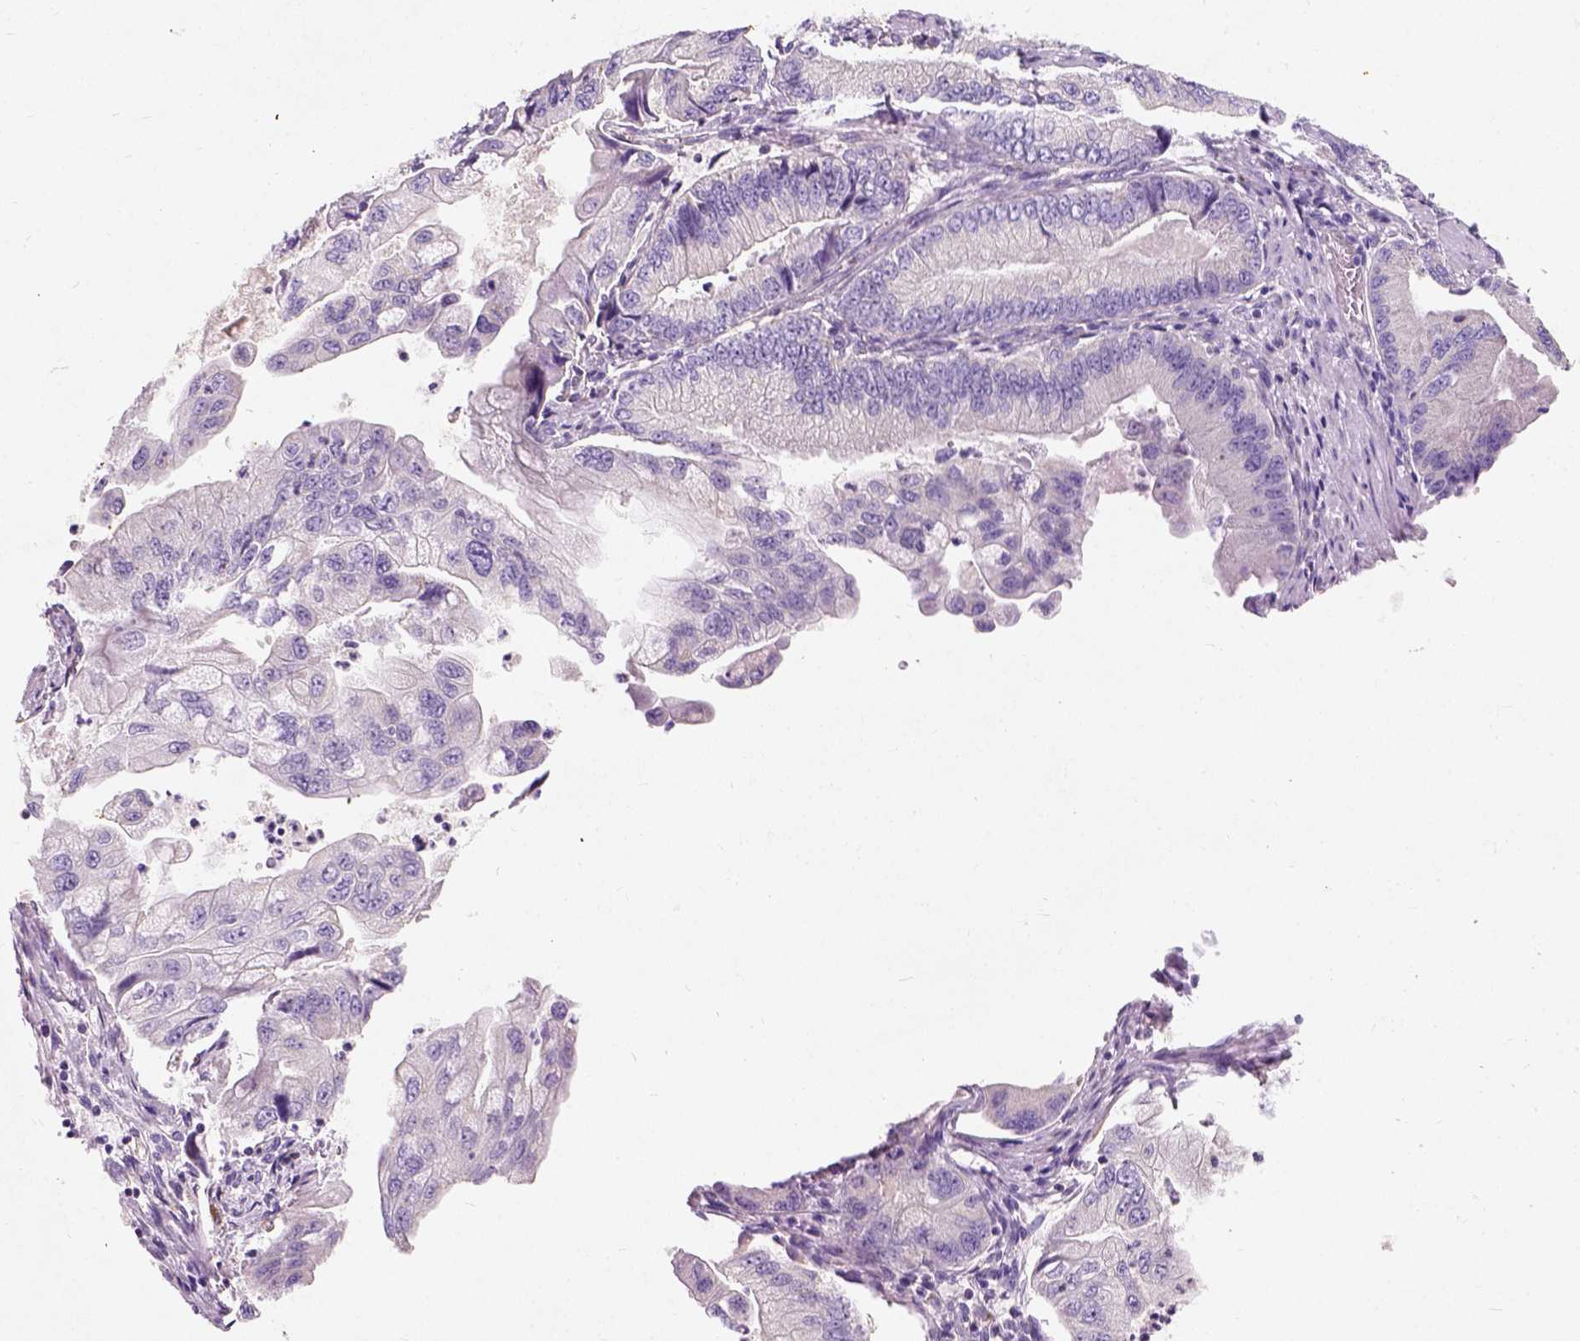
{"staining": {"intensity": "negative", "quantity": "none", "location": "none"}, "tissue": "stomach cancer", "cell_type": "Tumor cells", "image_type": "cancer", "snomed": [{"axis": "morphology", "description": "Adenocarcinoma, NOS"}, {"axis": "topography", "description": "Pancreas"}, {"axis": "topography", "description": "Stomach, upper"}], "caption": "This is an immunohistochemistry histopathology image of human stomach adenocarcinoma. There is no staining in tumor cells.", "gene": "CHODL", "patient": {"sex": "male", "age": 77}}